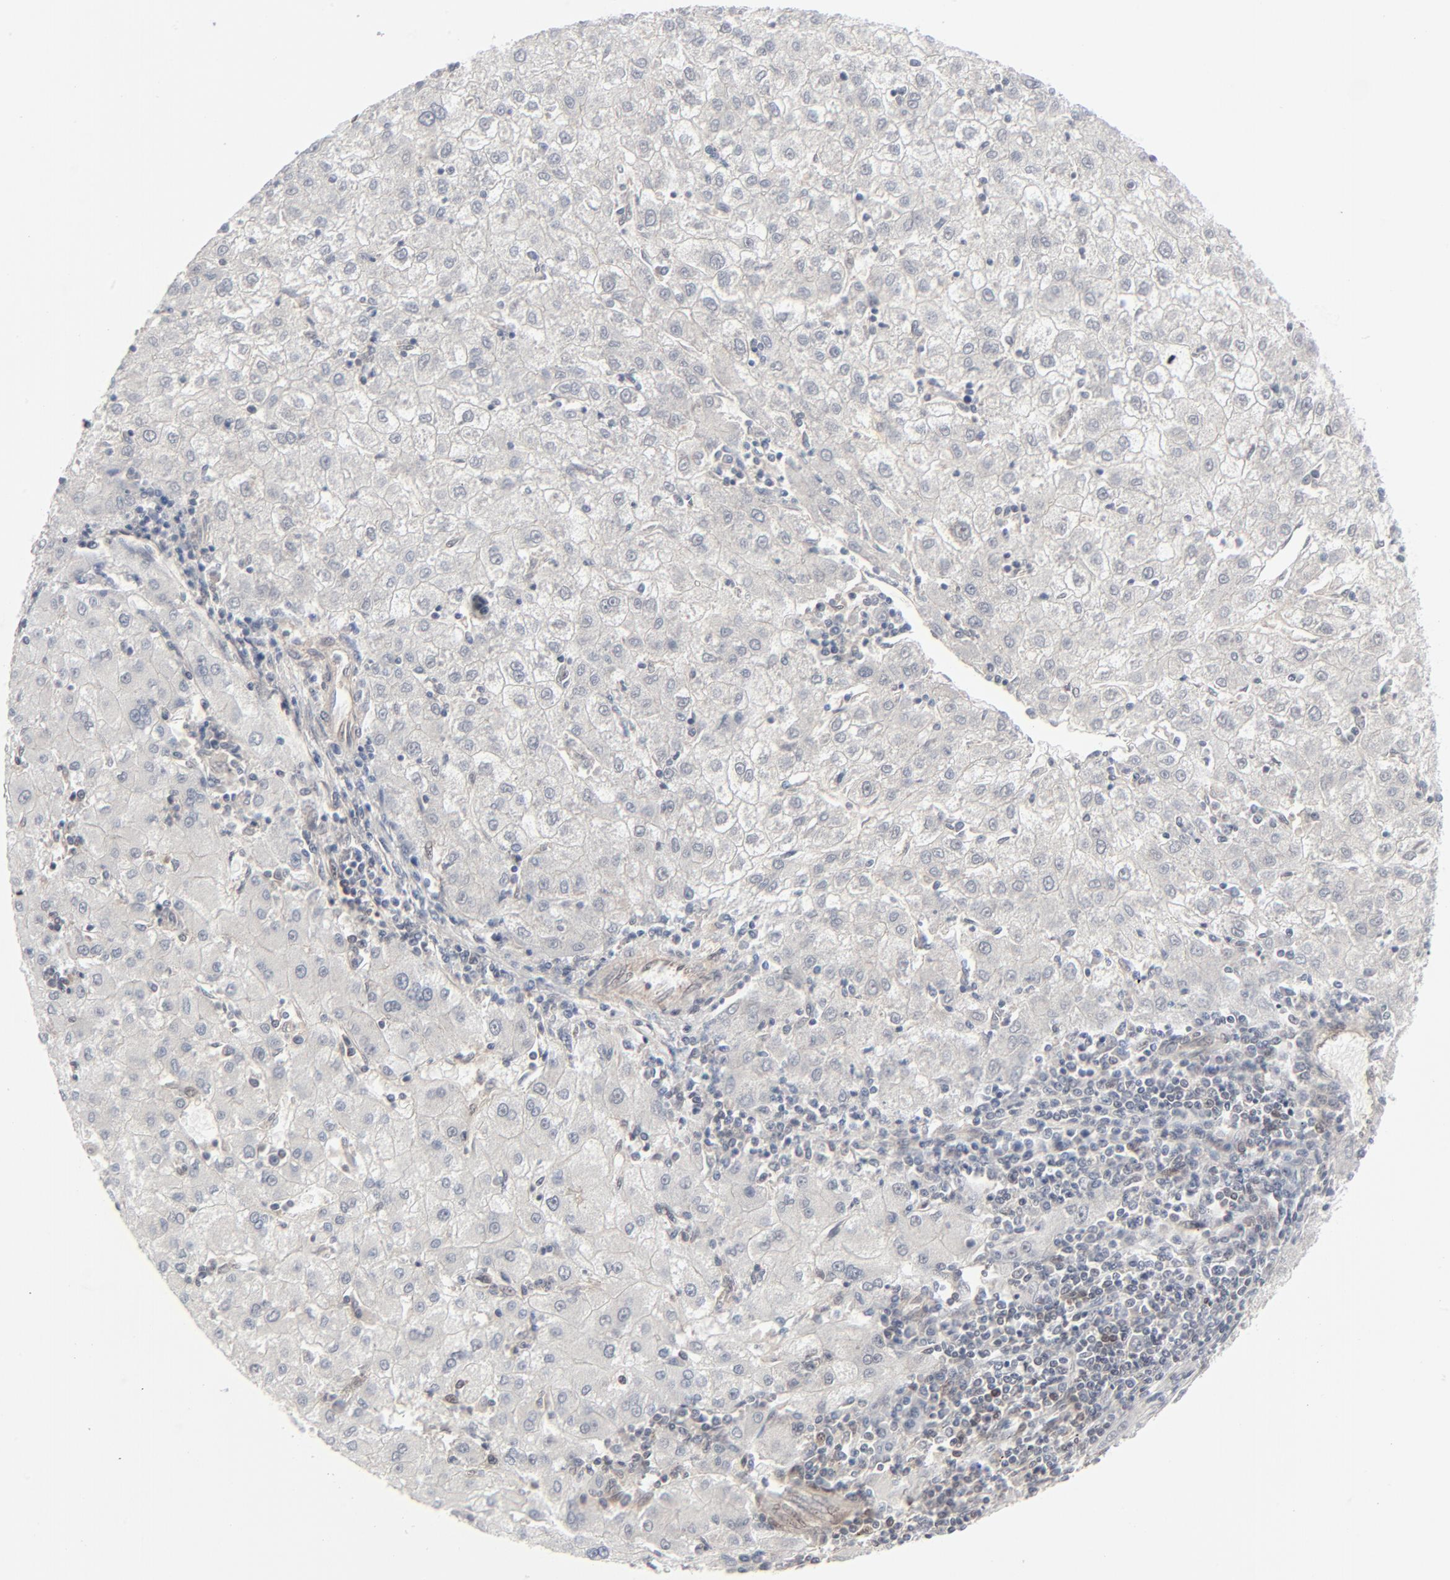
{"staining": {"intensity": "negative", "quantity": "none", "location": "none"}, "tissue": "liver cancer", "cell_type": "Tumor cells", "image_type": "cancer", "snomed": [{"axis": "morphology", "description": "Carcinoma, Hepatocellular, NOS"}, {"axis": "topography", "description": "Liver"}], "caption": "Immunohistochemistry (IHC) of human liver cancer (hepatocellular carcinoma) exhibits no expression in tumor cells.", "gene": "AKT1", "patient": {"sex": "male", "age": 72}}